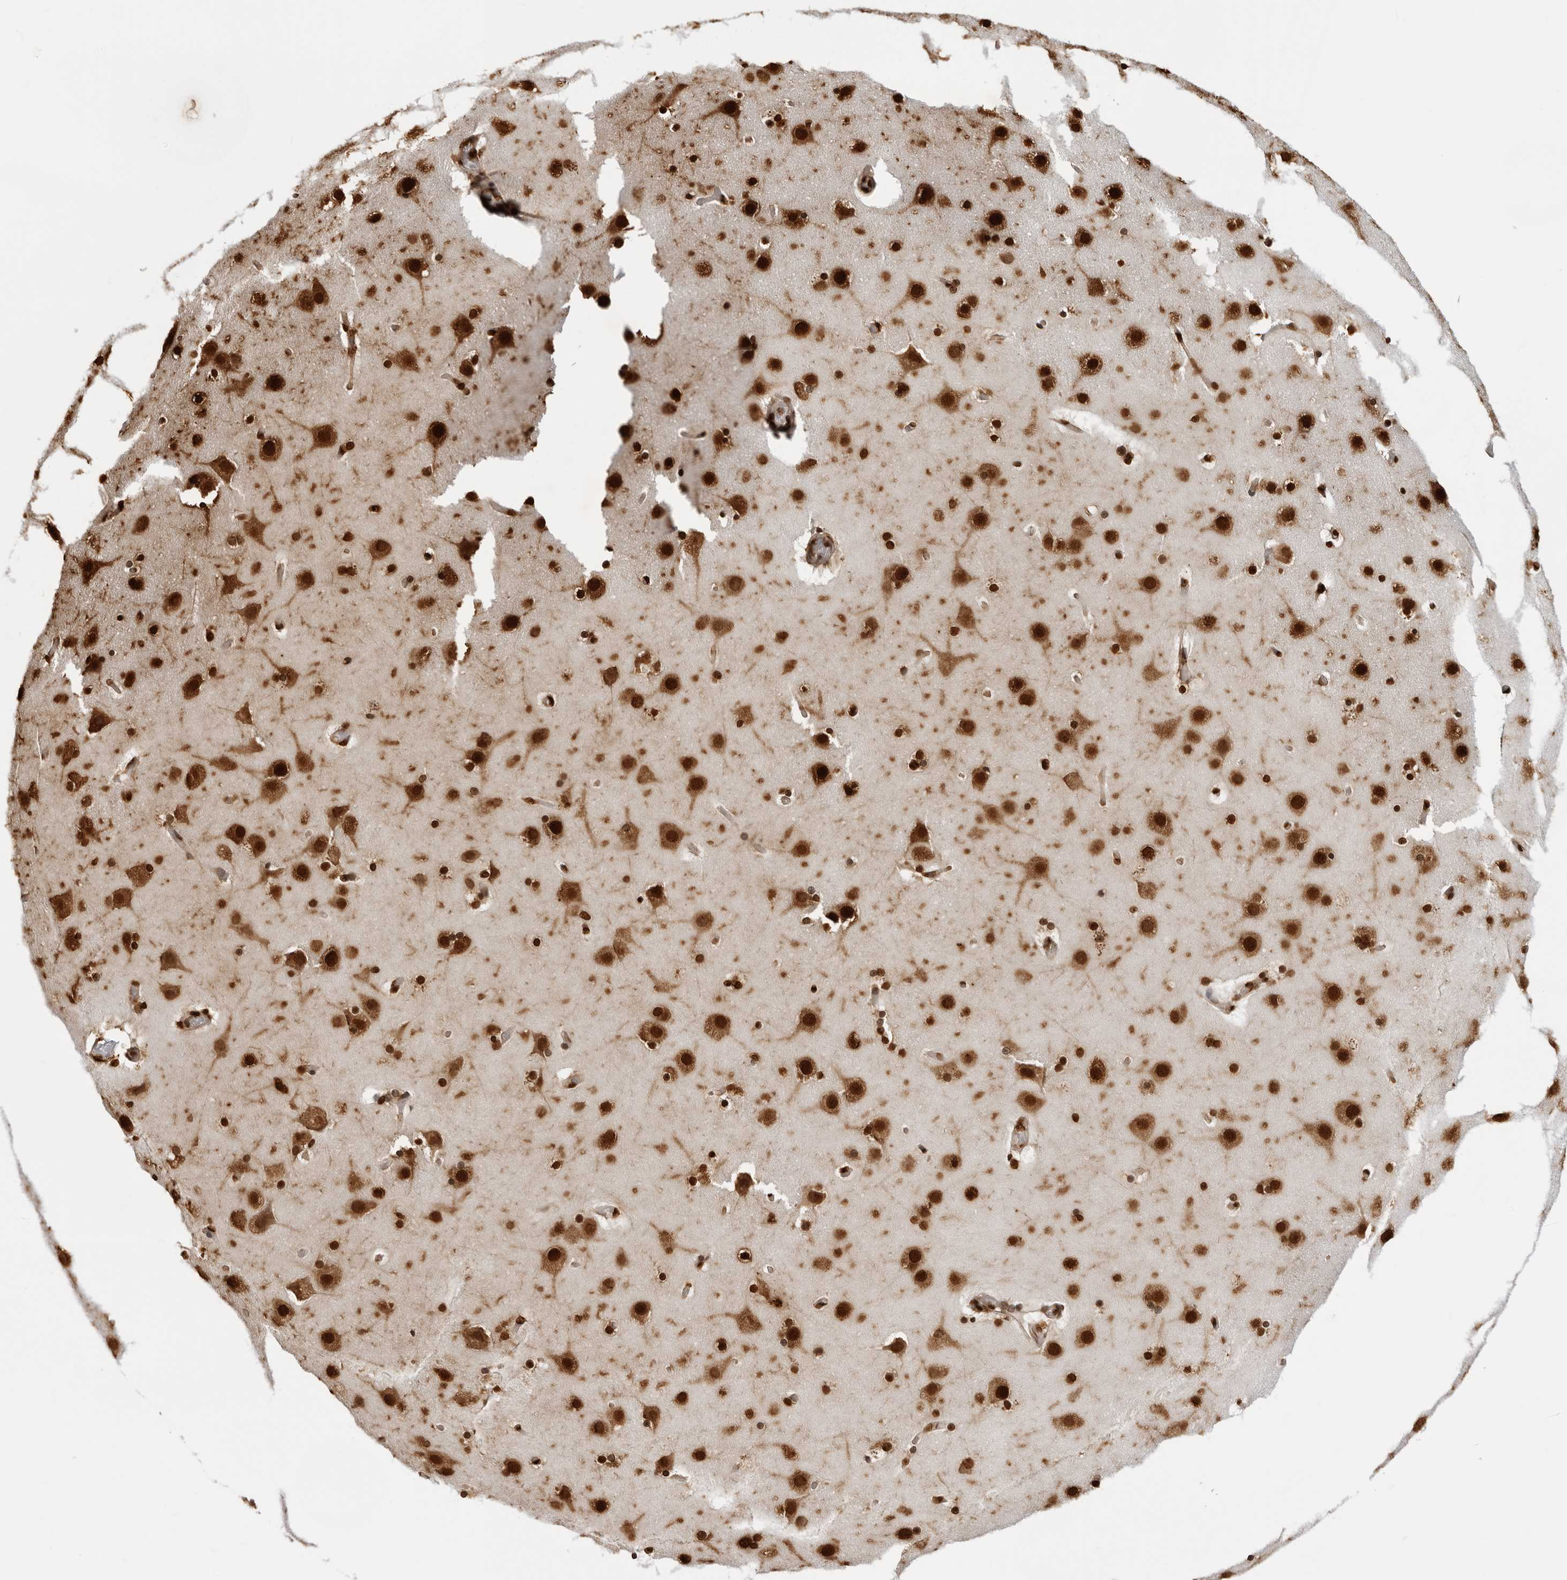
{"staining": {"intensity": "strong", "quantity": ">75%", "location": "nuclear"}, "tissue": "cerebral cortex", "cell_type": "Endothelial cells", "image_type": "normal", "snomed": [{"axis": "morphology", "description": "Normal tissue, NOS"}, {"axis": "topography", "description": "Cerebral cortex"}], "caption": "This is a histology image of immunohistochemistry staining of benign cerebral cortex, which shows strong expression in the nuclear of endothelial cells.", "gene": "ZFP91", "patient": {"sex": "male", "age": 57}}